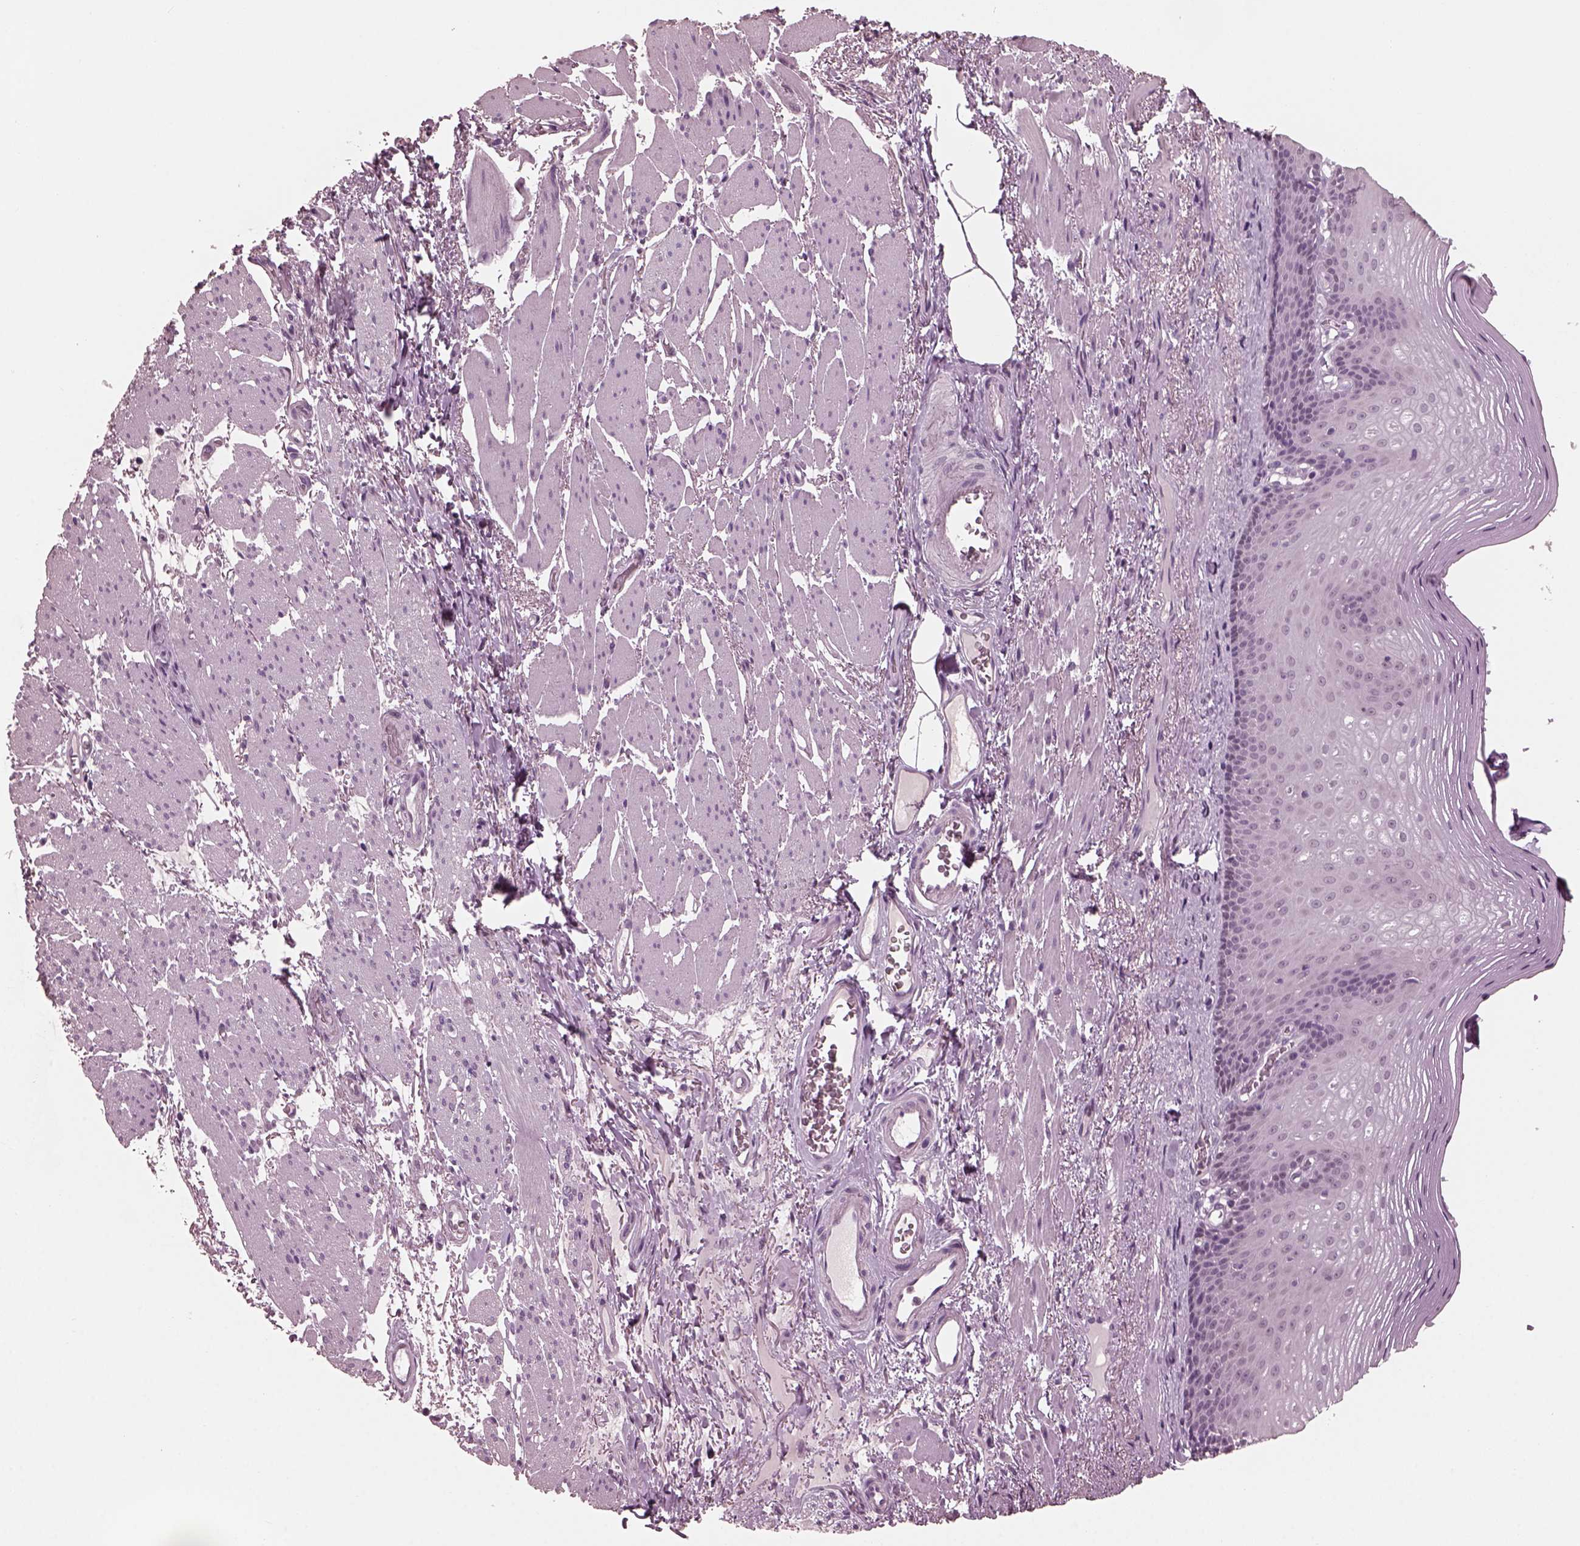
{"staining": {"intensity": "negative", "quantity": "none", "location": "none"}, "tissue": "esophagus", "cell_type": "Squamous epithelial cells", "image_type": "normal", "snomed": [{"axis": "morphology", "description": "Normal tissue, NOS"}, {"axis": "topography", "description": "Esophagus"}], "caption": "A histopathology image of human esophagus is negative for staining in squamous epithelial cells. The staining is performed using DAB (3,3'-diaminobenzidine) brown chromogen with nuclei counter-stained in using hematoxylin.", "gene": "TSKS", "patient": {"sex": "male", "age": 76}}